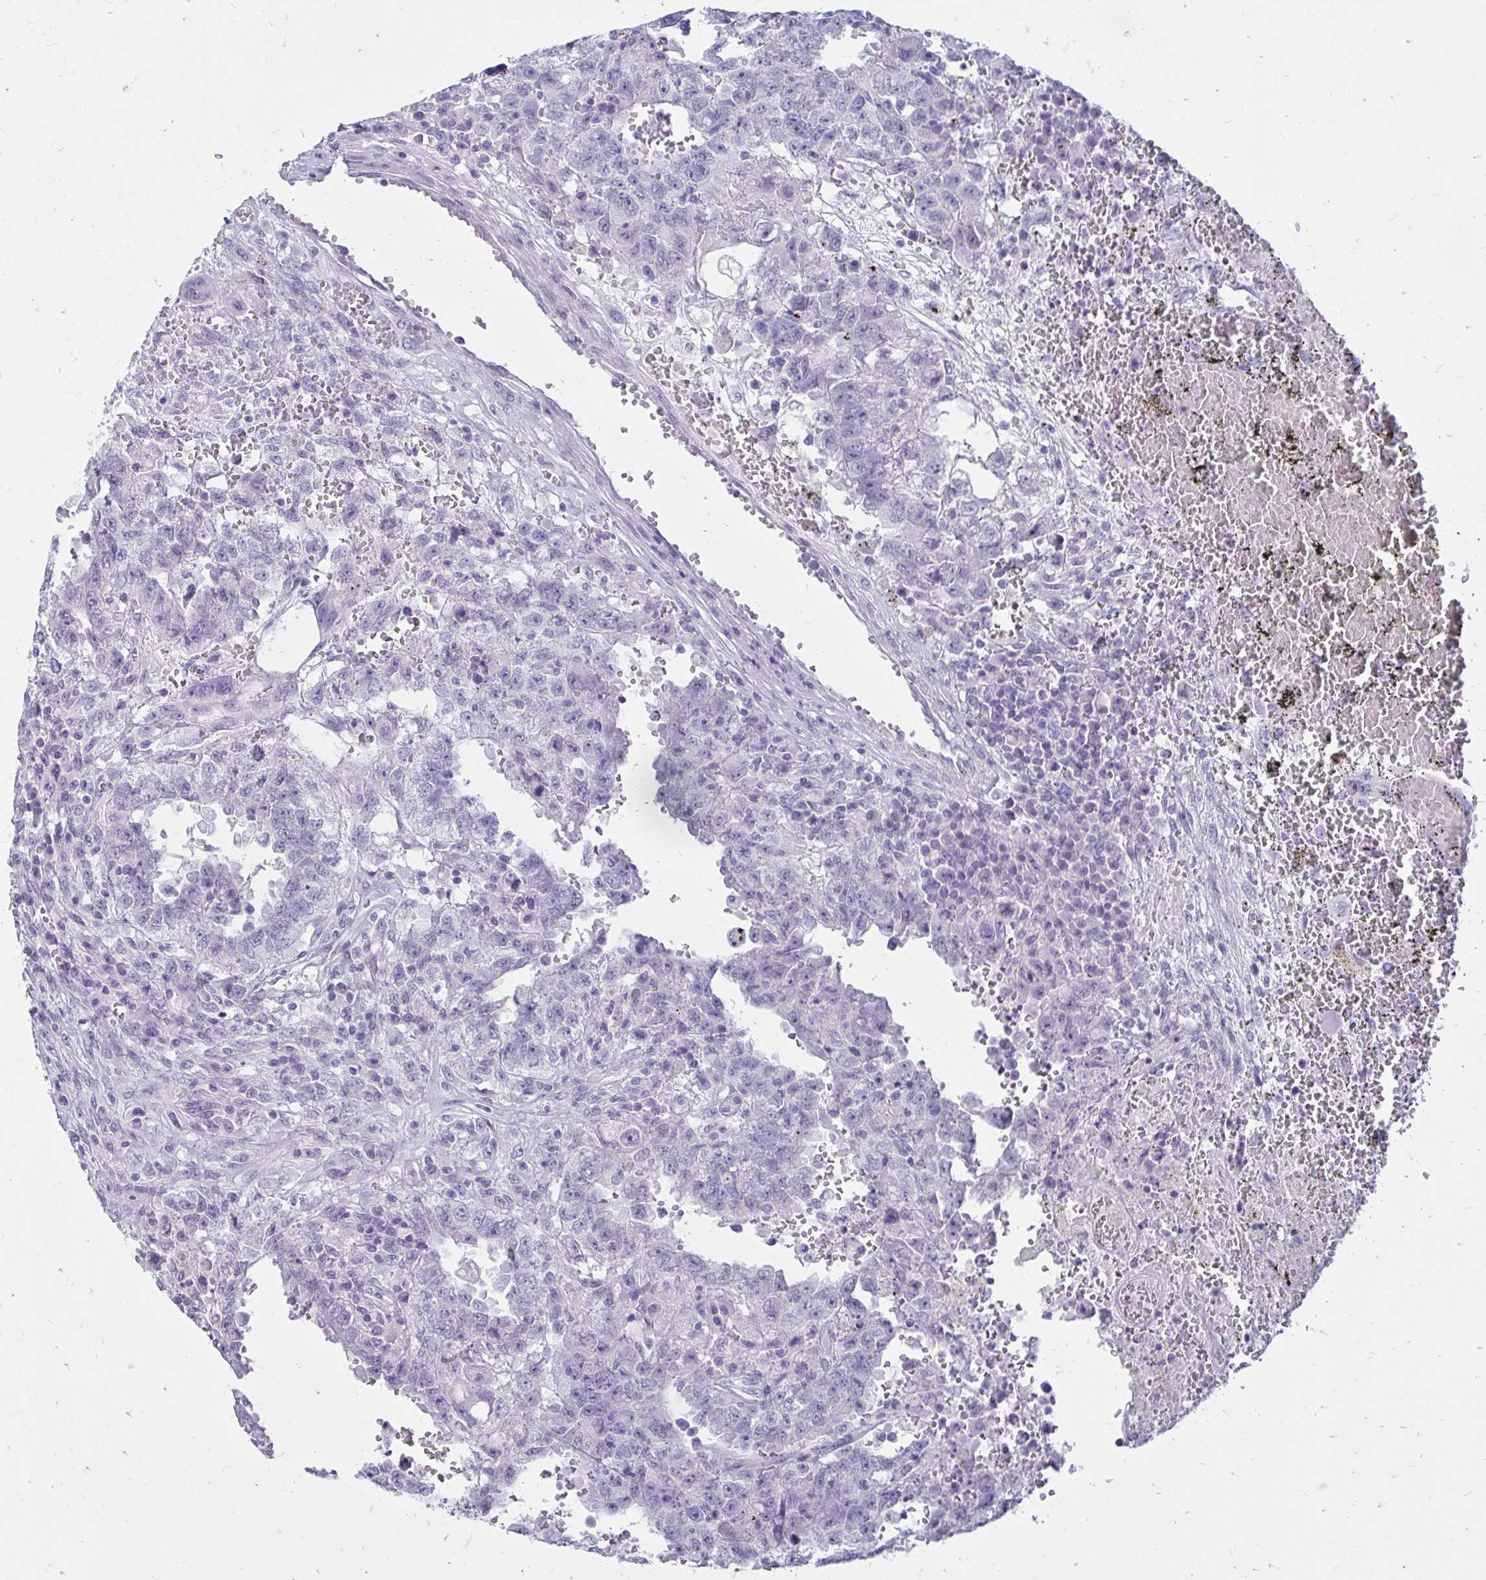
{"staining": {"intensity": "negative", "quantity": "none", "location": "none"}, "tissue": "testis cancer", "cell_type": "Tumor cells", "image_type": "cancer", "snomed": [{"axis": "morphology", "description": "Carcinoma, Embryonal, NOS"}, {"axis": "topography", "description": "Testis"}], "caption": "Immunohistochemical staining of human testis cancer (embryonal carcinoma) displays no significant positivity in tumor cells.", "gene": "NANOGNB", "patient": {"sex": "male", "age": 26}}